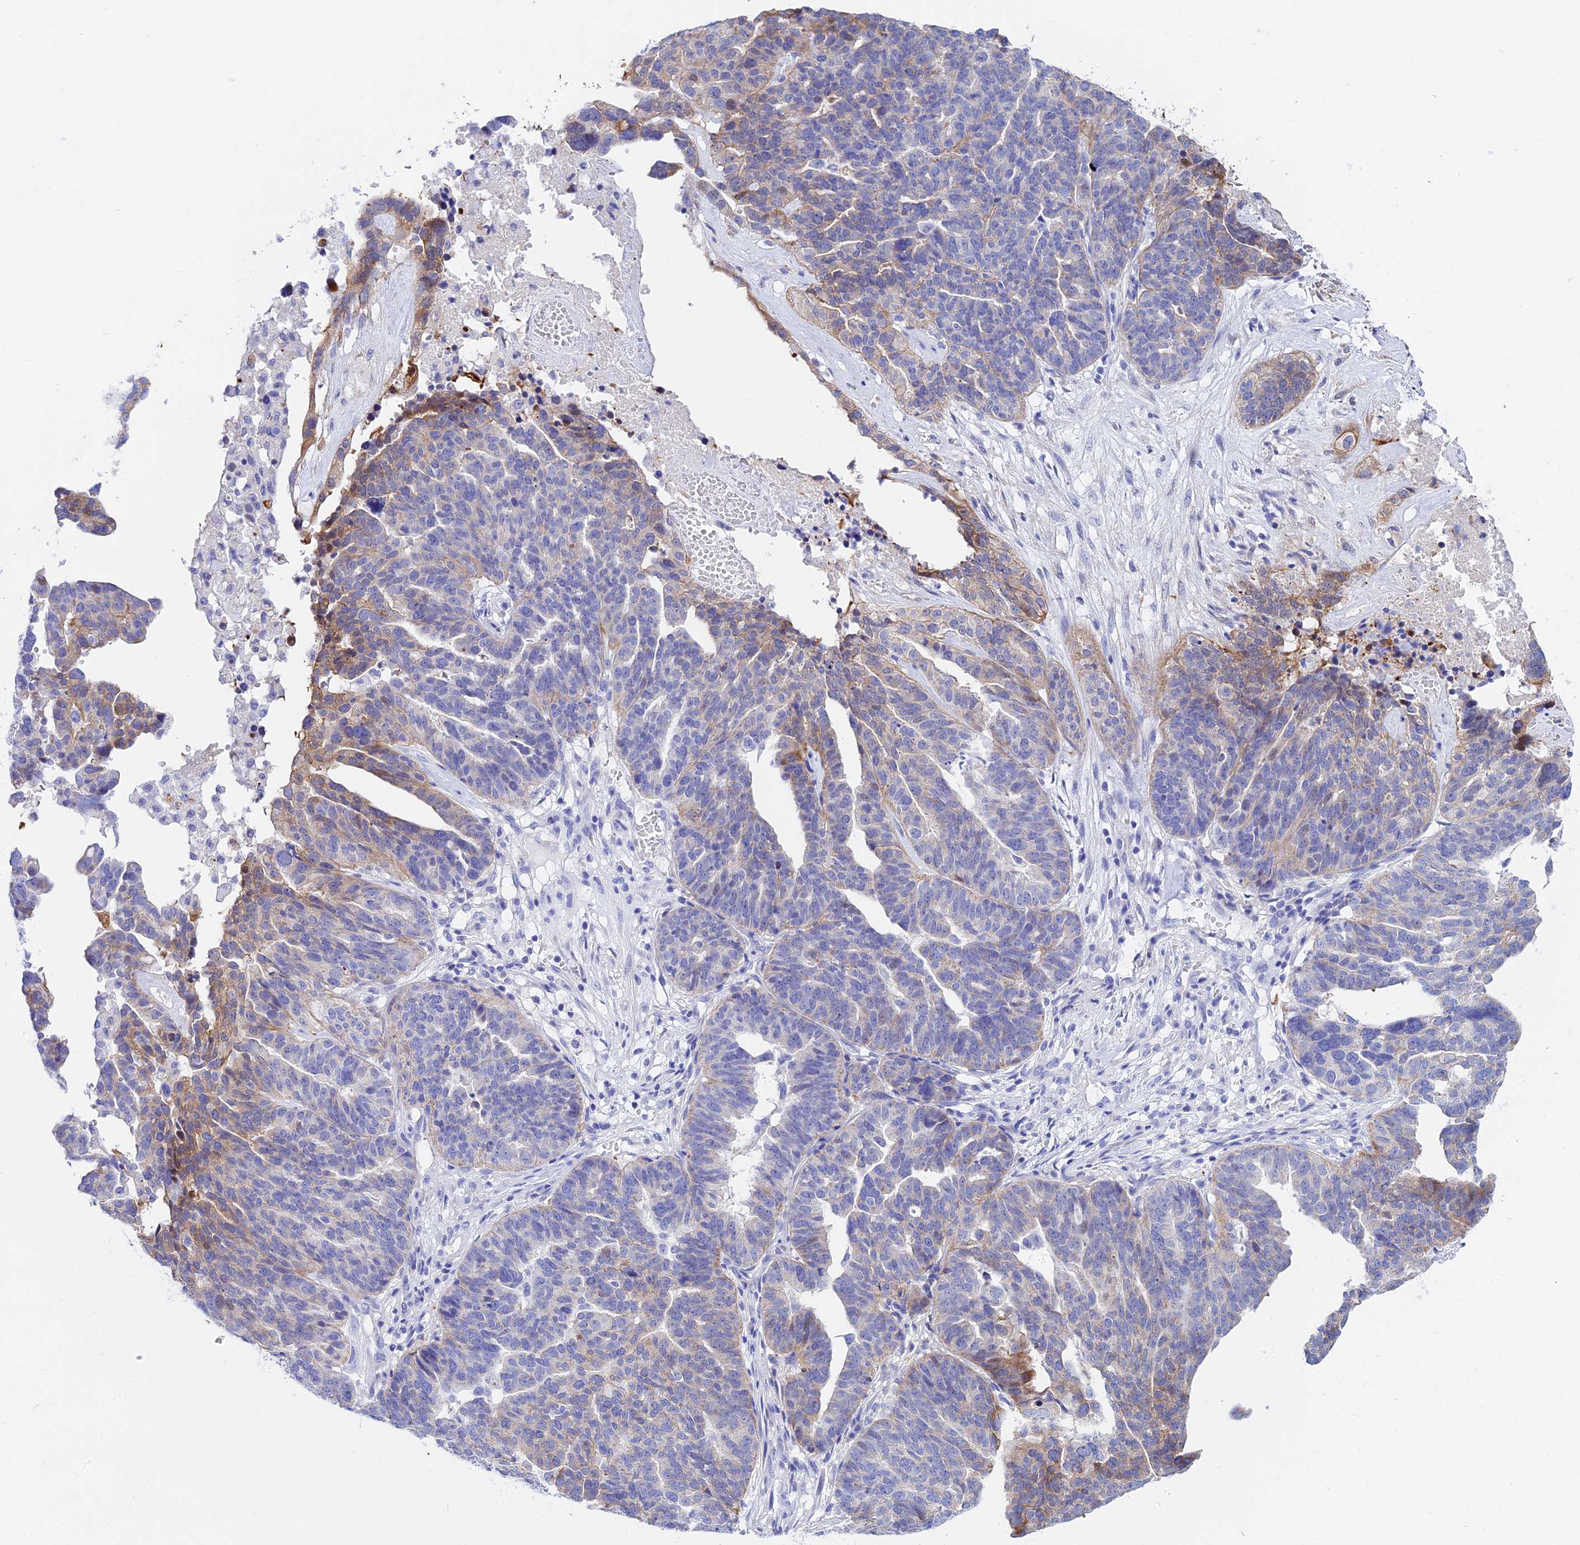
{"staining": {"intensity": "moderate", "quantity": "<25%", "location": "cytoplasmic/membranous"}, "tissue": "ovarian cancer", "cell_type": "Tumor cells", "image_type": "cancer", "snomed": [{"axis": "morphology", "description": "Cystadenocarcinoma, serous, NOS"}, {"axis": "topography", "description": "Ovary"}], "caption": "Moderate cytoplasmic/membranous expression is present in approximately <25% of tumor cells in ovarian cancer.", "gene": "CEP41", "patient": {"sex": "female", "age": 59}}